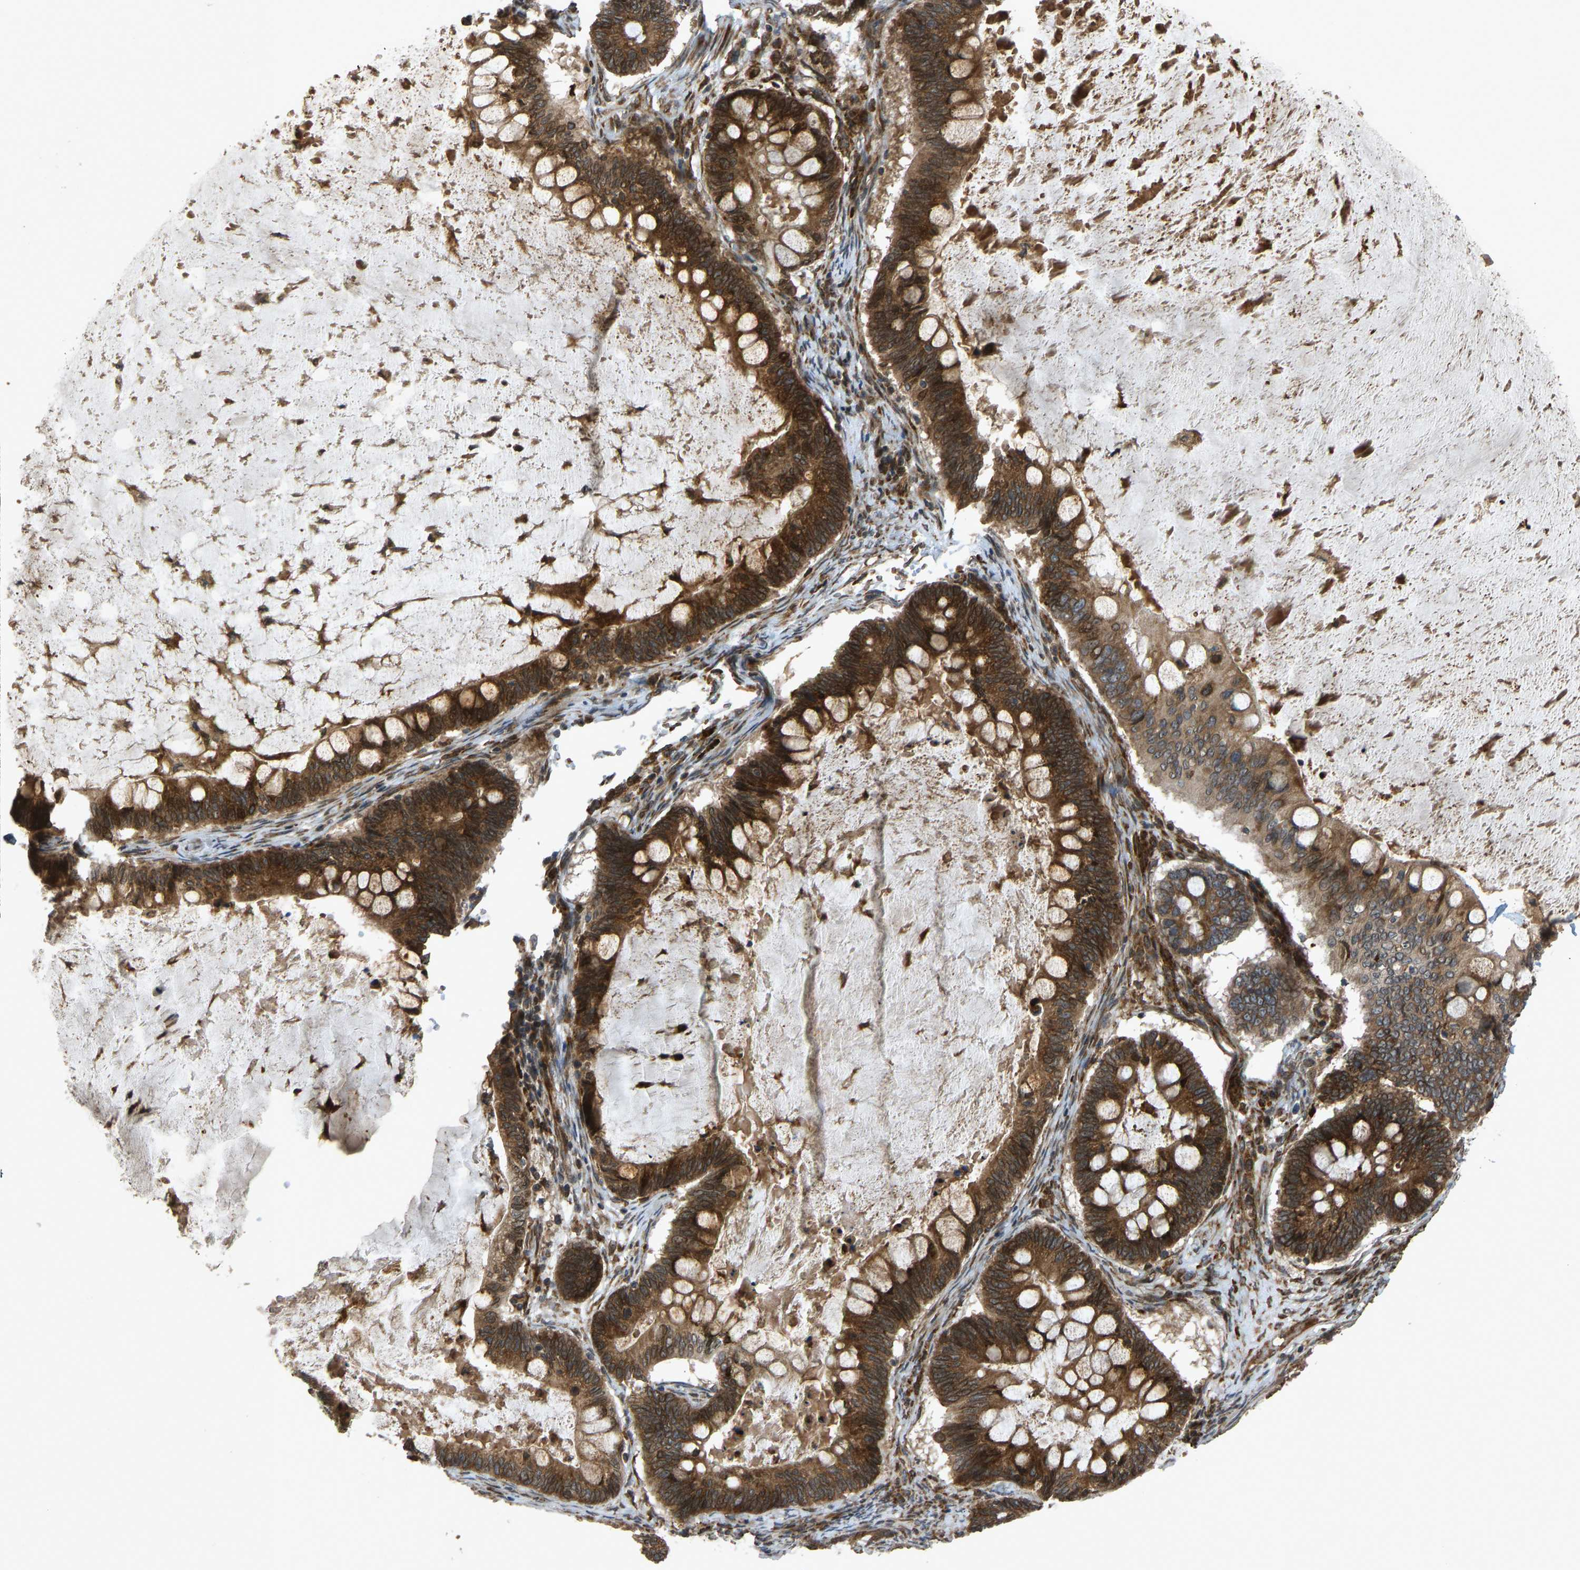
{"staining": {"intensity": "strong", "quantity": ">75%", "location": "cytoplasmic/membranous"}, "tissue": "ovarian cancer", "cell_type": "Tumor cells", "image_type": "cancer", "snomed": [{"axis": "morphology", "description": "Cystadenocarcinoma, mucinous, NOS"}, {"axis": "topography", "description": "Ovary"}], "caption": "This image exhibits mucinous cystadenocarcinoma (ovarian) stained with immunohistochemistry to label a protein in brown. The cytoplasmic/membranous of tumor cells show strong positivity for the protein. Nuclei are counter-stained blue.", "gene": "RPN2", "patient": {"sex": "female", "age": 61}}